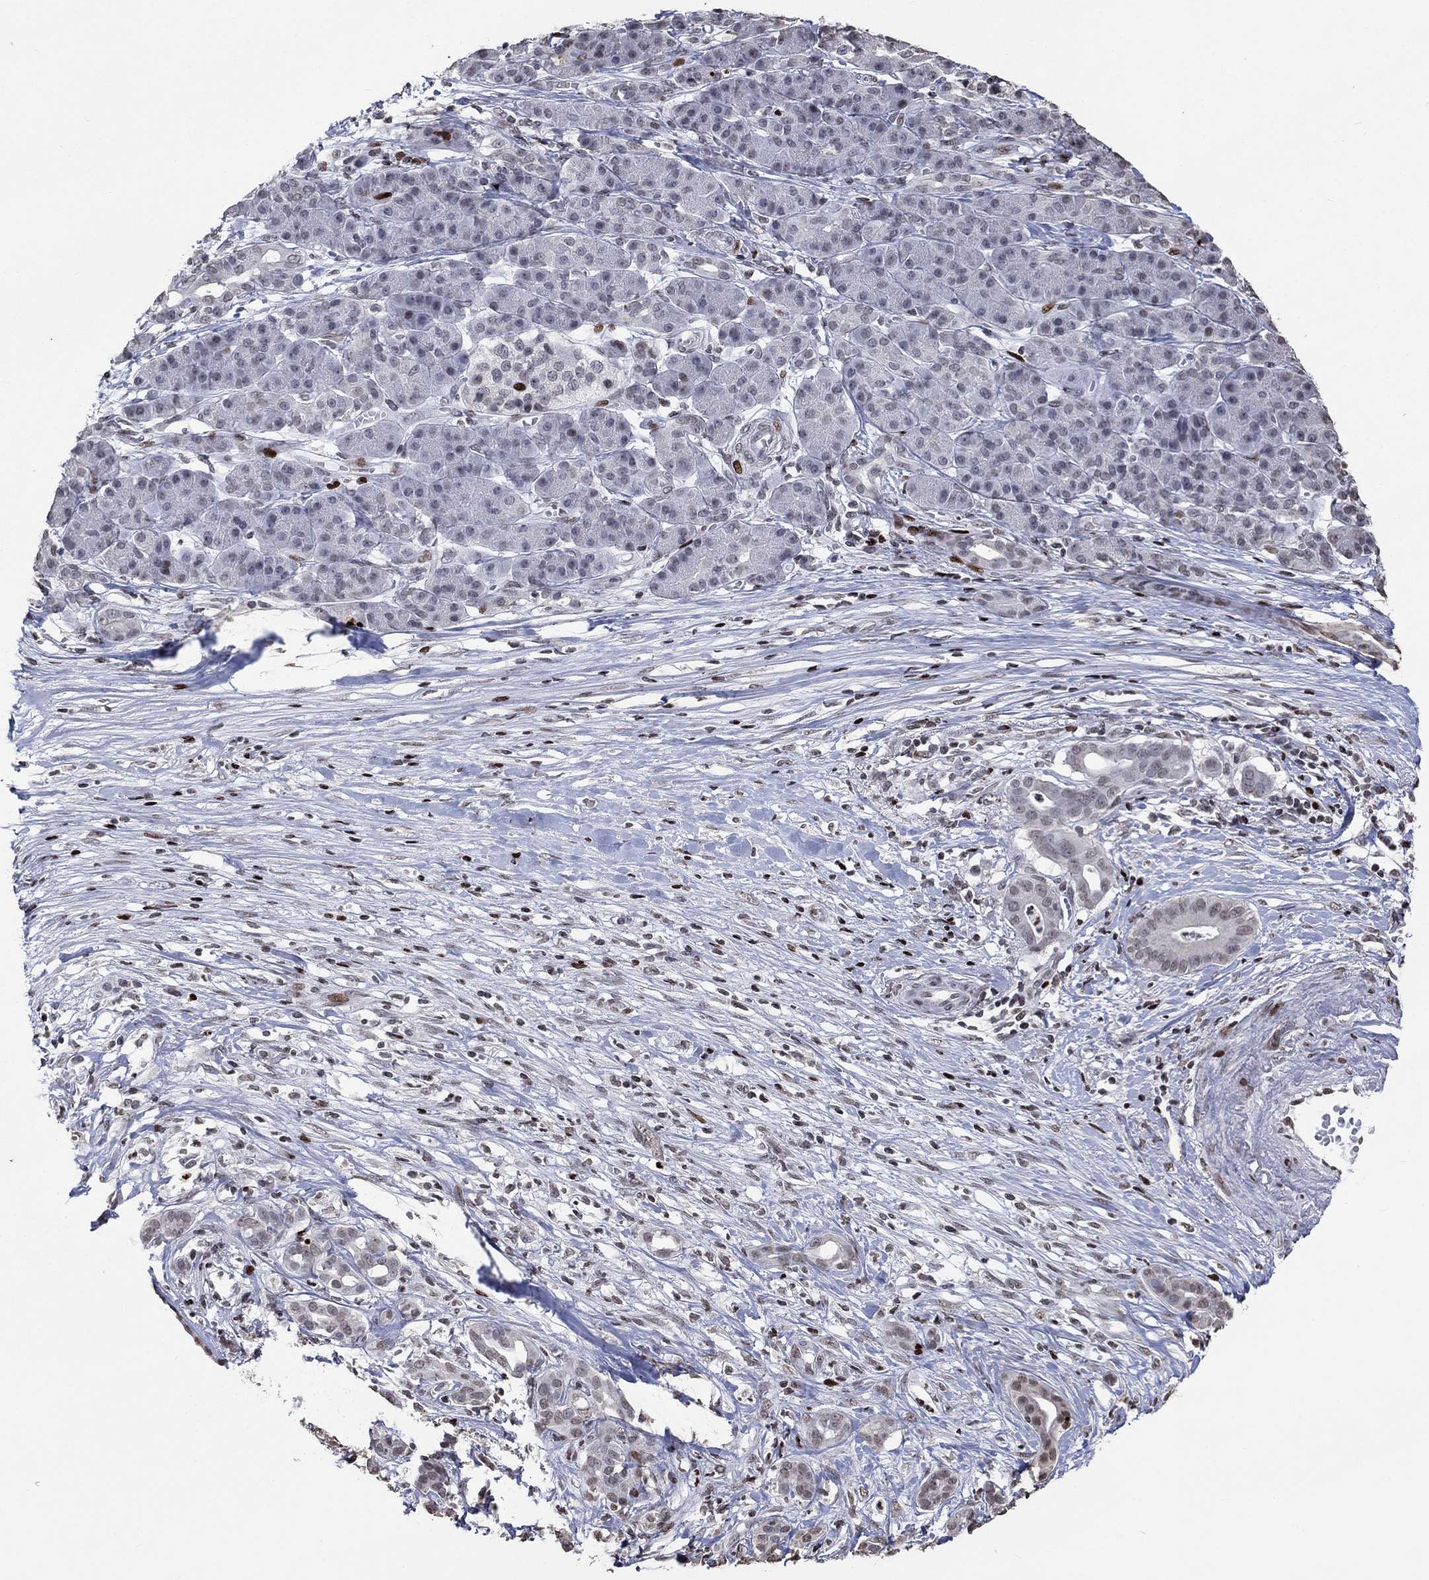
{"staining": {"intensity": "negative", "quantity": "none", "location": "none"}, "tissue": "pancreatic cancer", "cell_type": "Tumor cells", "image_type": "cancer", "snomed": [{"axis": "morphology", "description": "Adenocarcinoma, NOS"}, {"axis": "topography", "description": "Pancreas"}], "caption": "An IHC histopathology image of pancreatic adenocarcinoma is shown. There is no staining in tumor cells of pancreatic adenocarcinoma.", "gene": "SRSF3", "patient": {"sex": "male", "age": 61}}